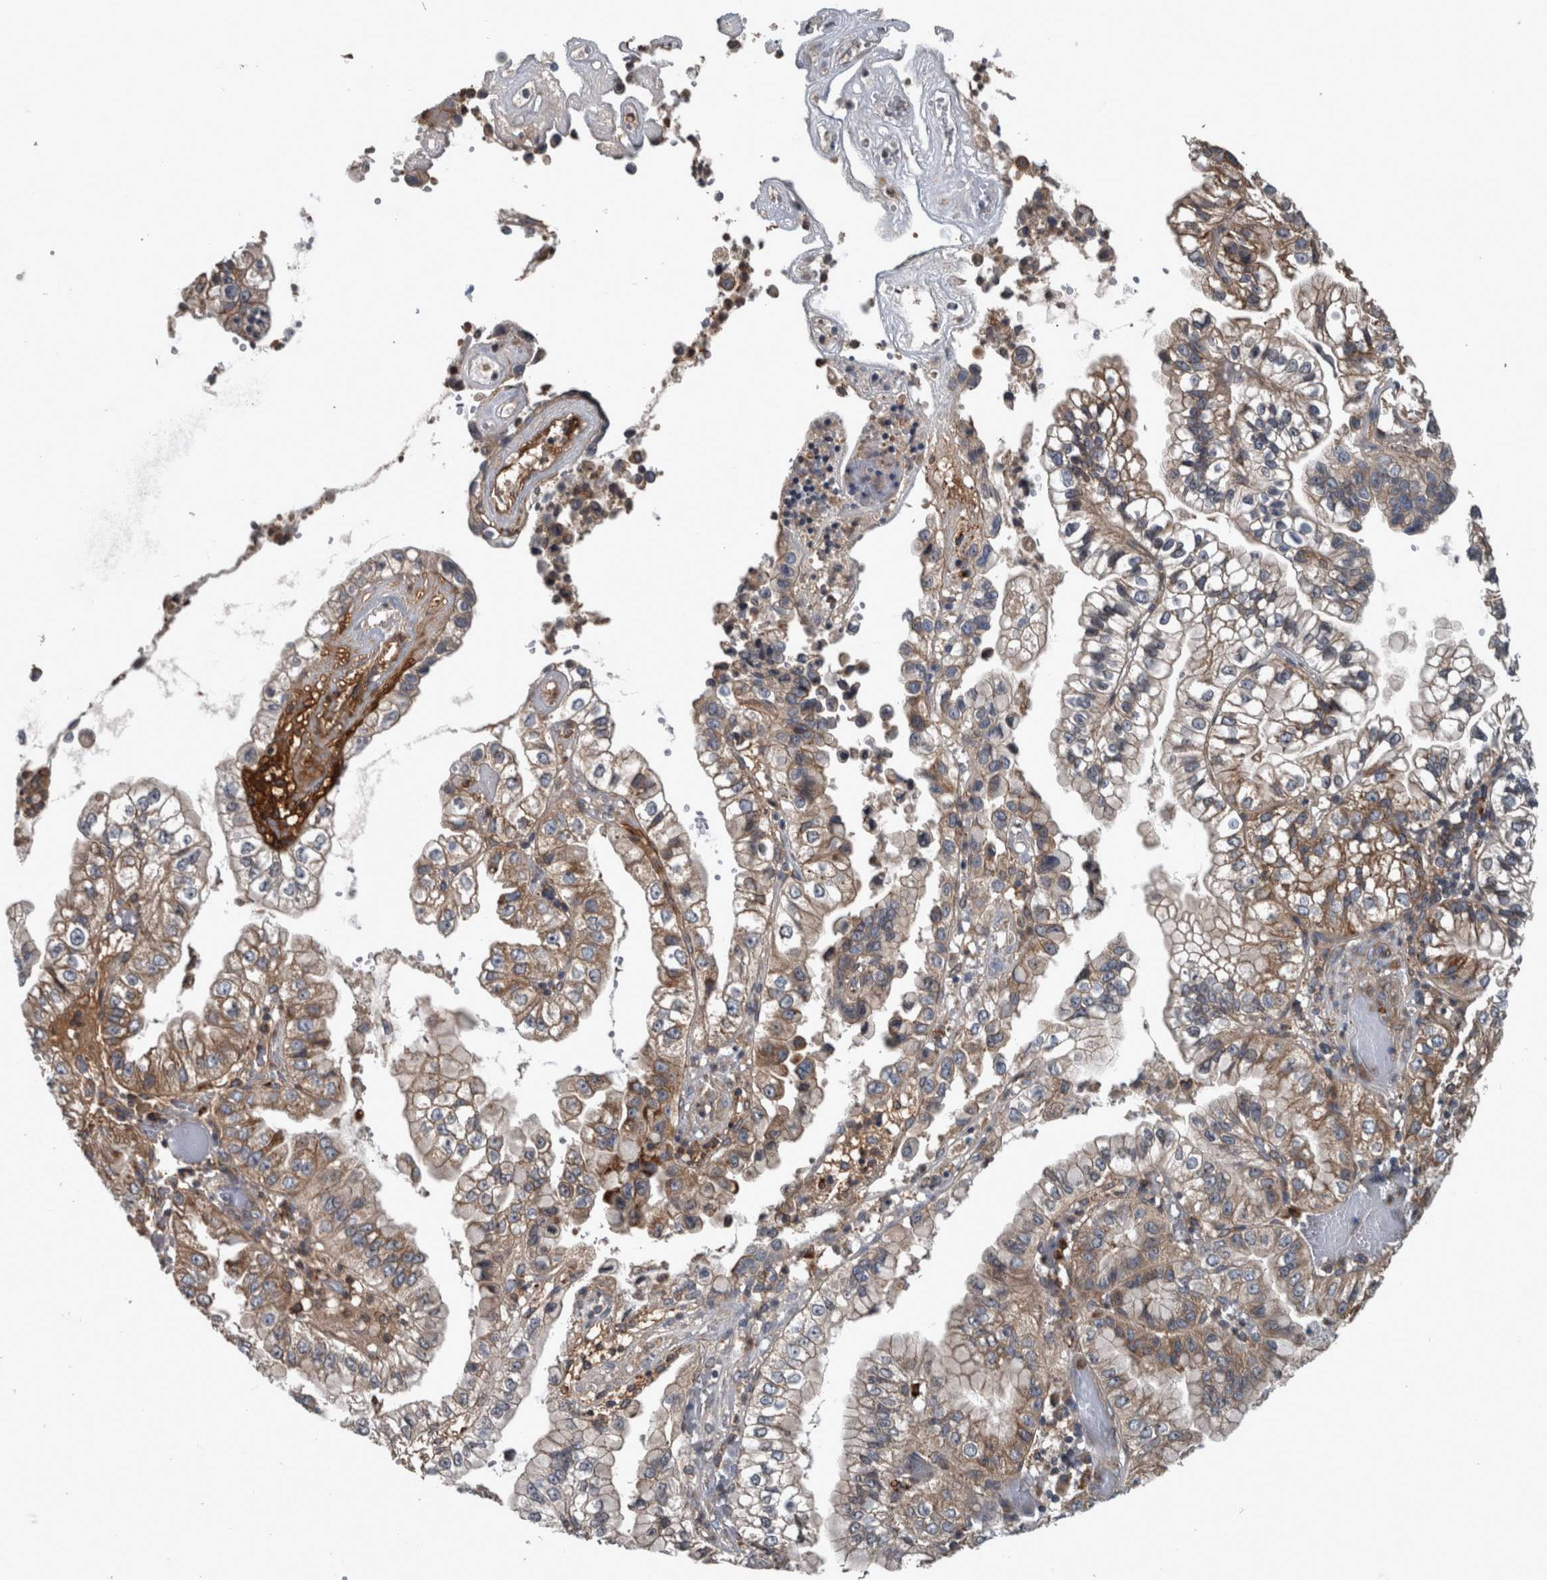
{"staining": {"intensity": "moderate", "quantity": "25%-75%", "location": "cytoplasmic/membranous"}, "tissue": "liver cancer", "cell_type": "Tumor cells", "image_type": "cancer", "snomed": [{"axis": "morphology", "description": "Cholangiocarcinoma"}, {"axis": "topography", "description": "Liver"}], "caption": "Cholangiocarcinoma (liver) stained with a protein marker demonstrates moderate staining in tumor cells.", "gene": "EXOC8", "patient": {"sex": "female", "age": 79}}